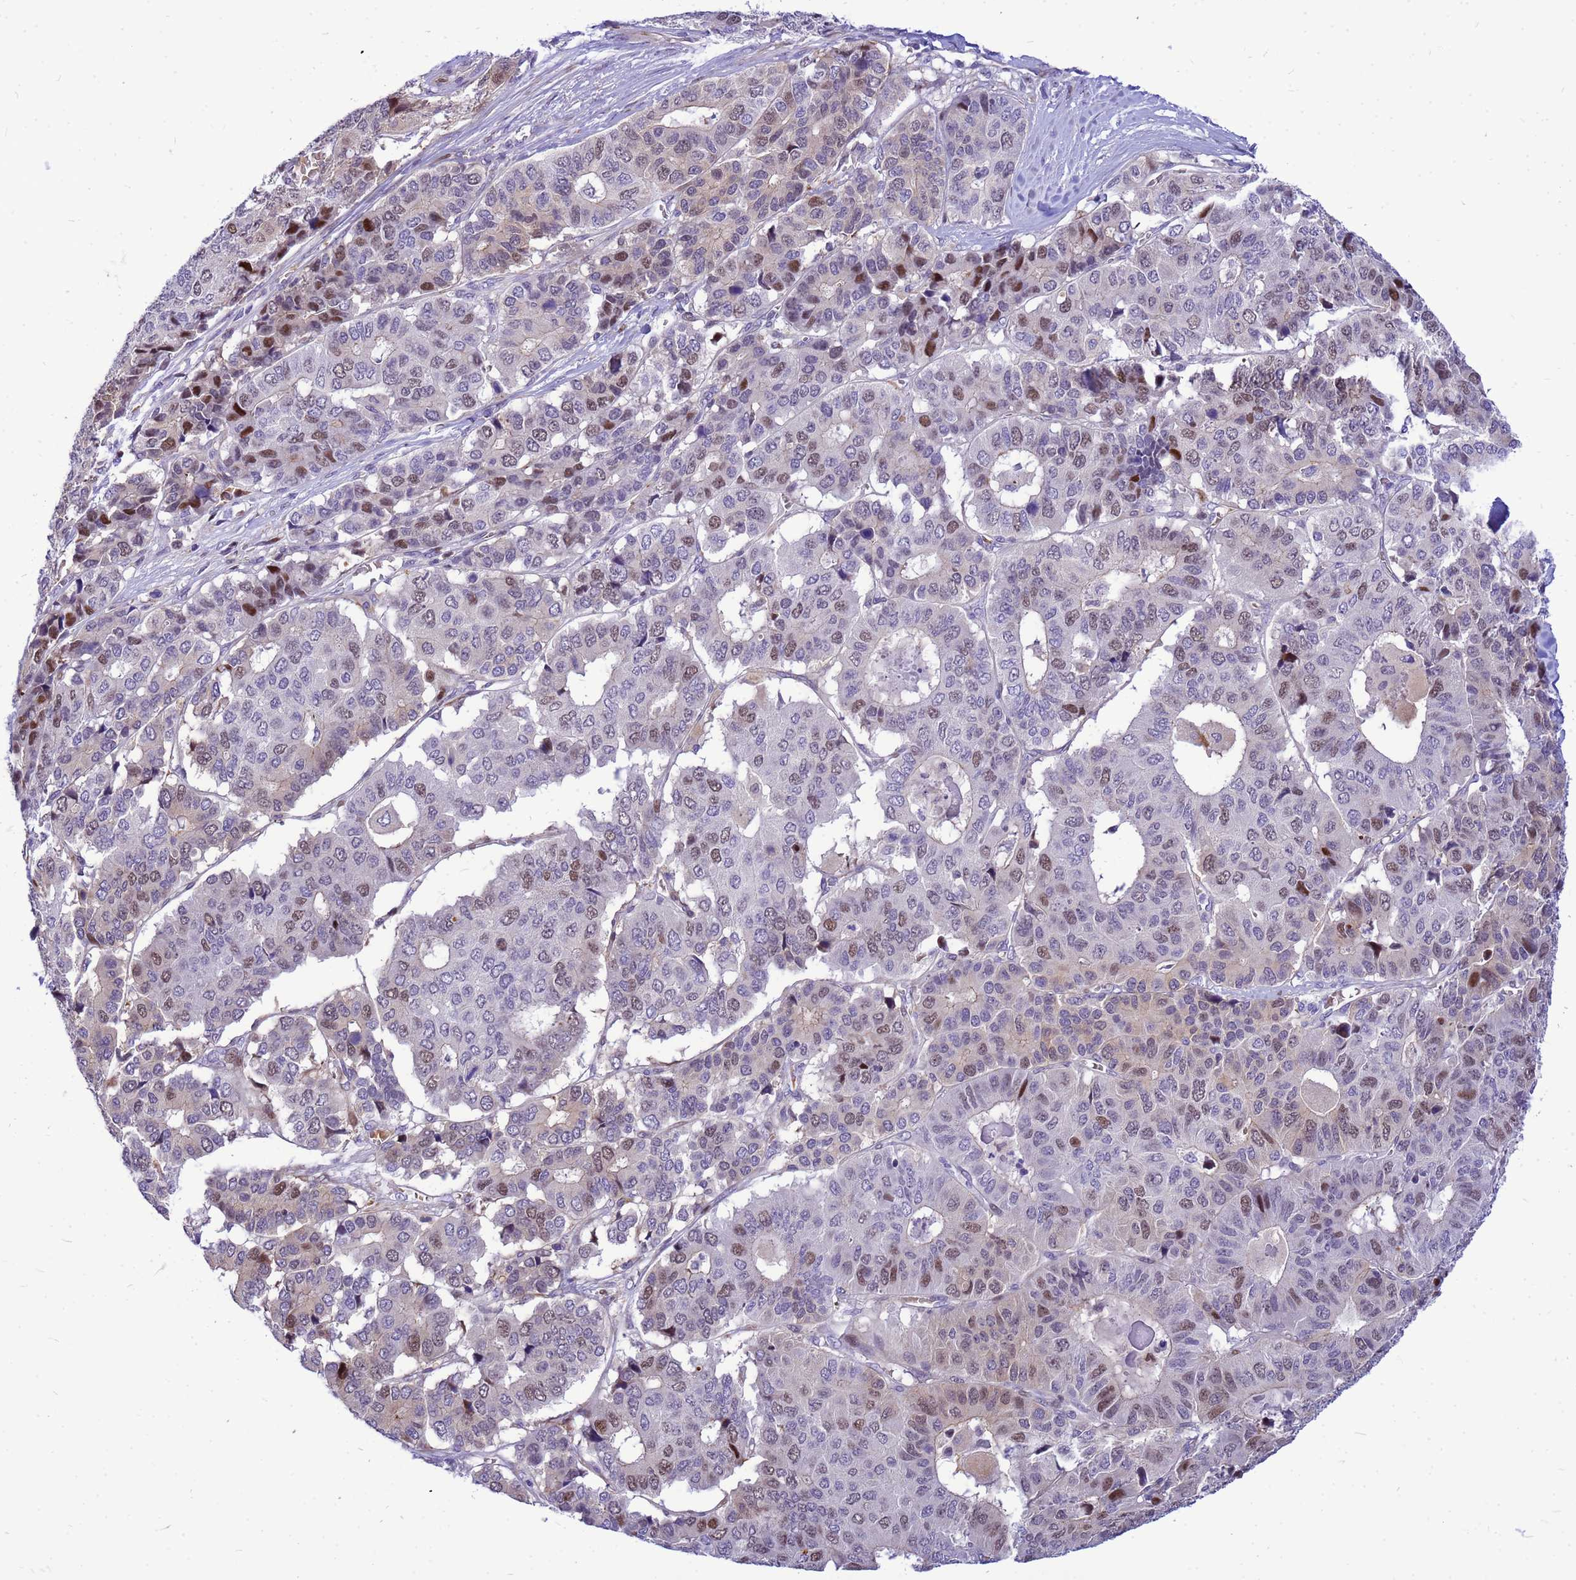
{"staining": {"intensity": "moderate", "quantity": "<25%", "location": "nuclear"}, "tissue": "pancreatic cancer", "cell_type": "Tumor cells", "image_type": "cancer", "snomed": [{"axis": "morphology", "description": "Adenocarcinoma, NOS"}, {"axis": "topography", "description": "Pancreas"}], "caption": "A photomicrograph of human adenocarcinoma (pancreatic) stained for a protein shows moderate nuclear brown staining in tumor cells. The staining was performed using DAB (3,3'-diaminobenzidine) to visualize the protein expression in brown, while the nuclei were stained in blue with hematoxylin (Magnification: 20x).", "gene": "ADAMTS7", "patient": {"sex": "male", "age": 50}}